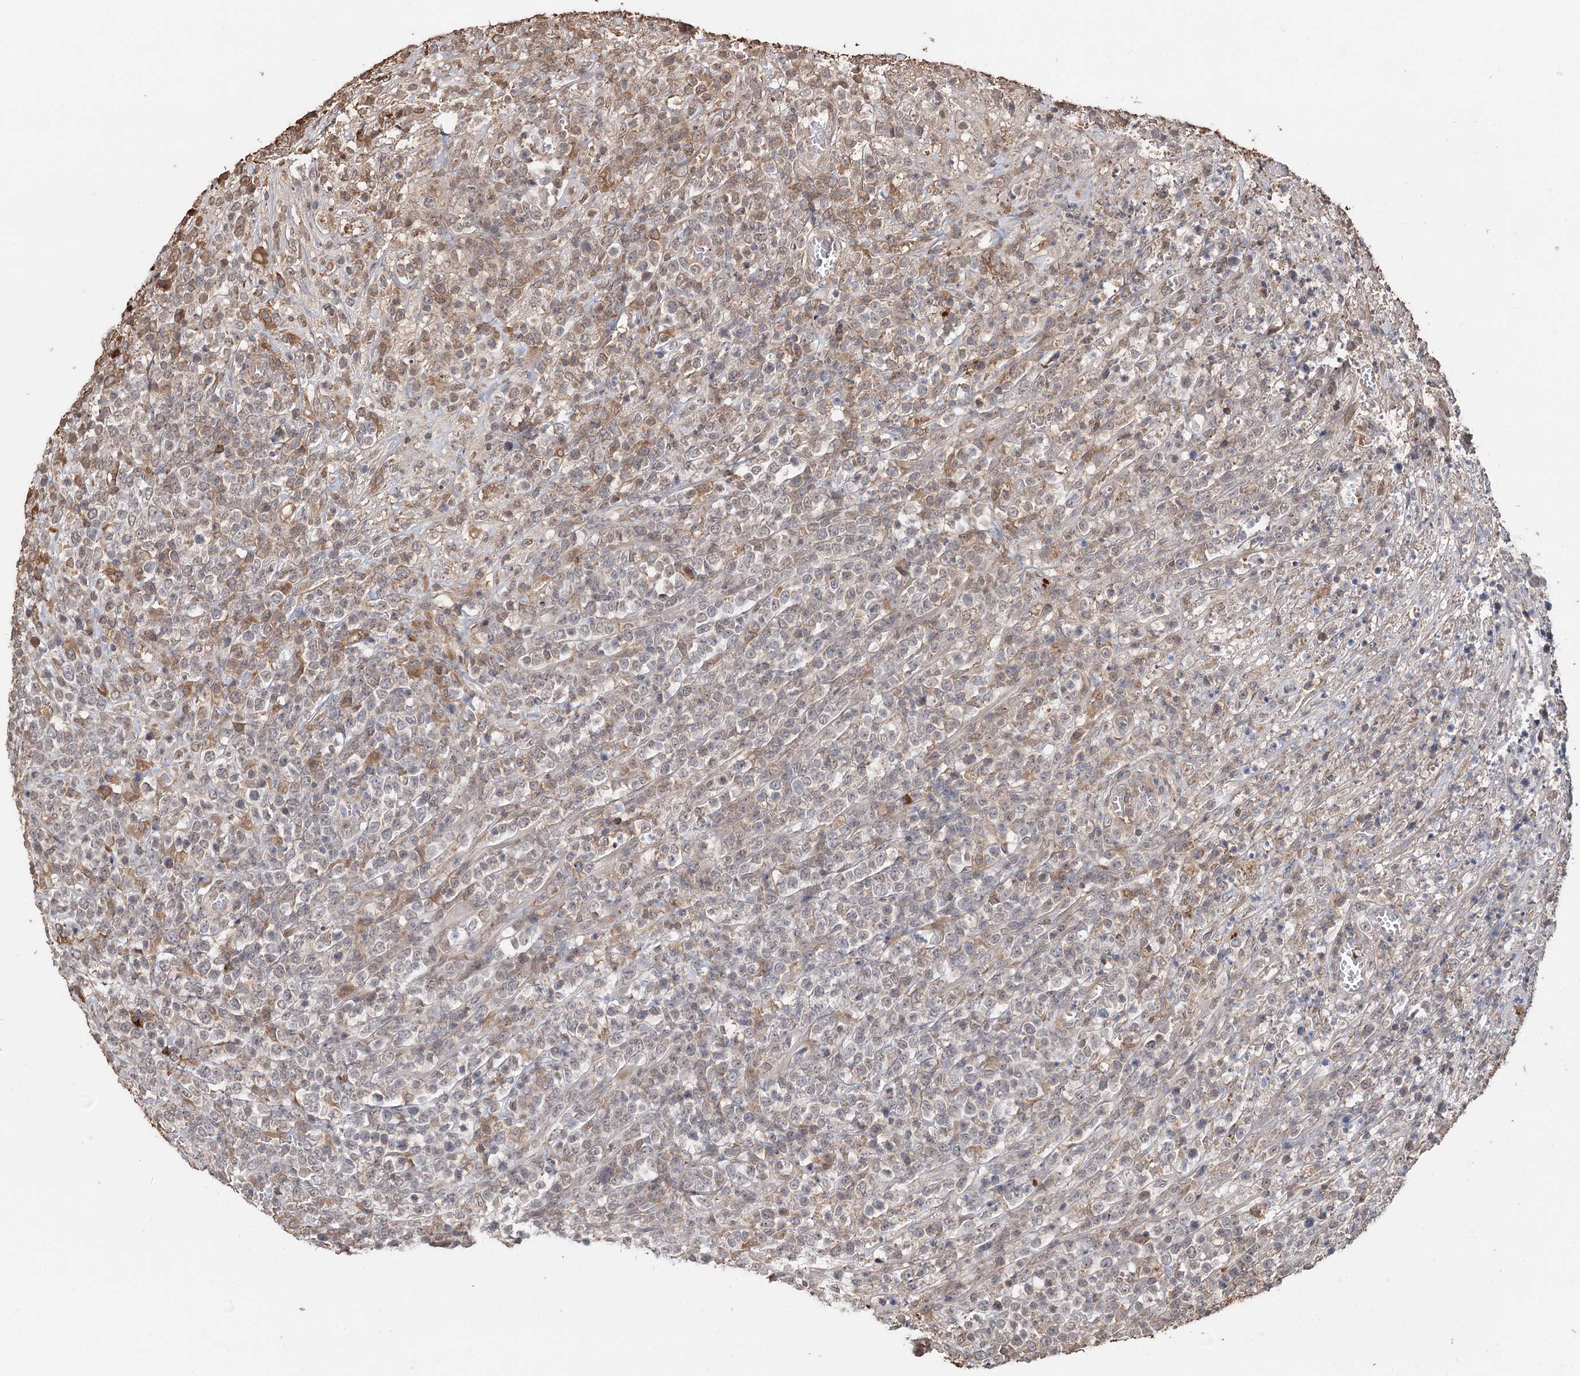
{"staining": {"intensity": "negative", "quantity": "none", "location": "none"}, "tissue": "lymphoma", "cell_type": "Tumor cells", "image_type": "cancer", "snomed": [{"axis": "morphology", "description": "Malignant lymphoma, non-Hodgkin's type, High grade"}, {"axis": "topography", "description": "Colon"}], "caption": "Immunohistochemistry (IHC) photomicrograph of human lymphoma stained for a protein (brown), which demonstrates no positivity in tumor cells.", "gene": "SYVN1", "patient": {"sex": "female", "age": 53}}